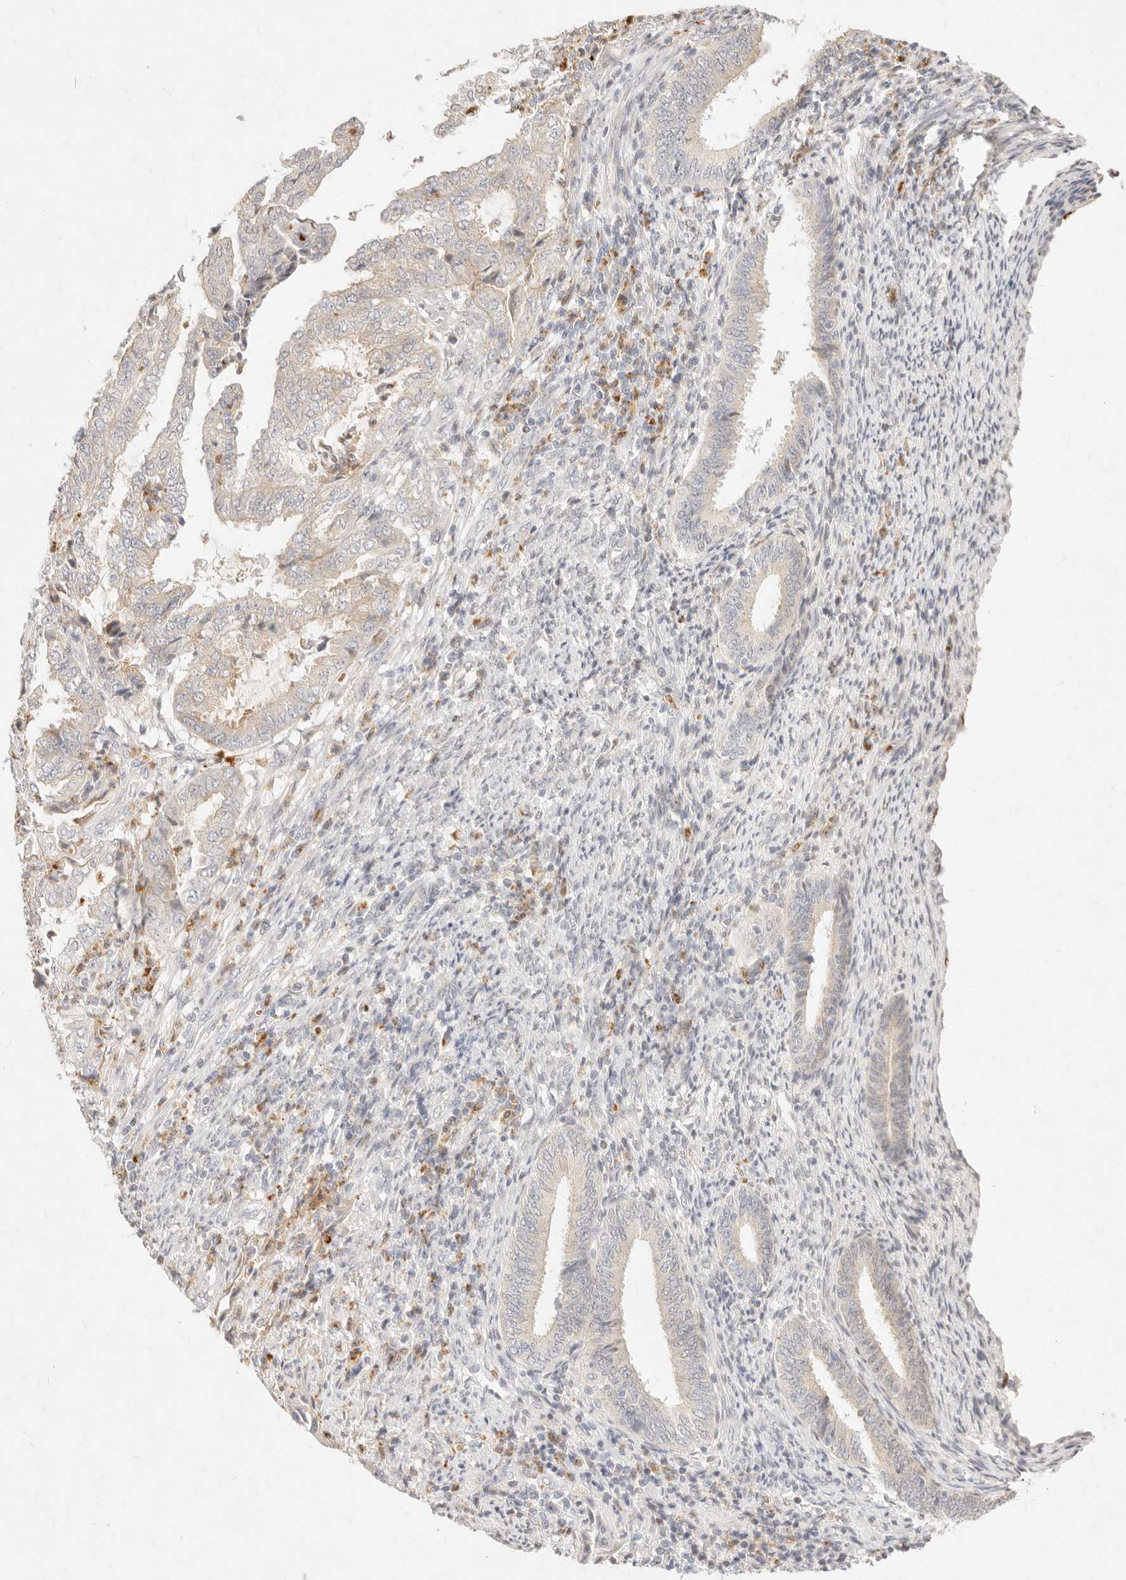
{"staining": {"intensity": "weak", "quantity": "25%-75%", "location": "cytoplasmic/membranous"}, "tissue": "endometrial cancer", "cell_type": "Tumor cells", "image_type": "cancer", "snomed": [{"axis": "morphology", "description": "Adenocarcinoma, NOS"}, {"axis": "topography", "description": "Endometrium"}], "caption": "About 25%-75% of tumor cells in human endometrial cancer show weak cytoplasmic/membranous protein staining as visualized by brown immunohistochemical staining.", "gene": "ASCL3", "patient": {"sex": "female", "age": 51}}